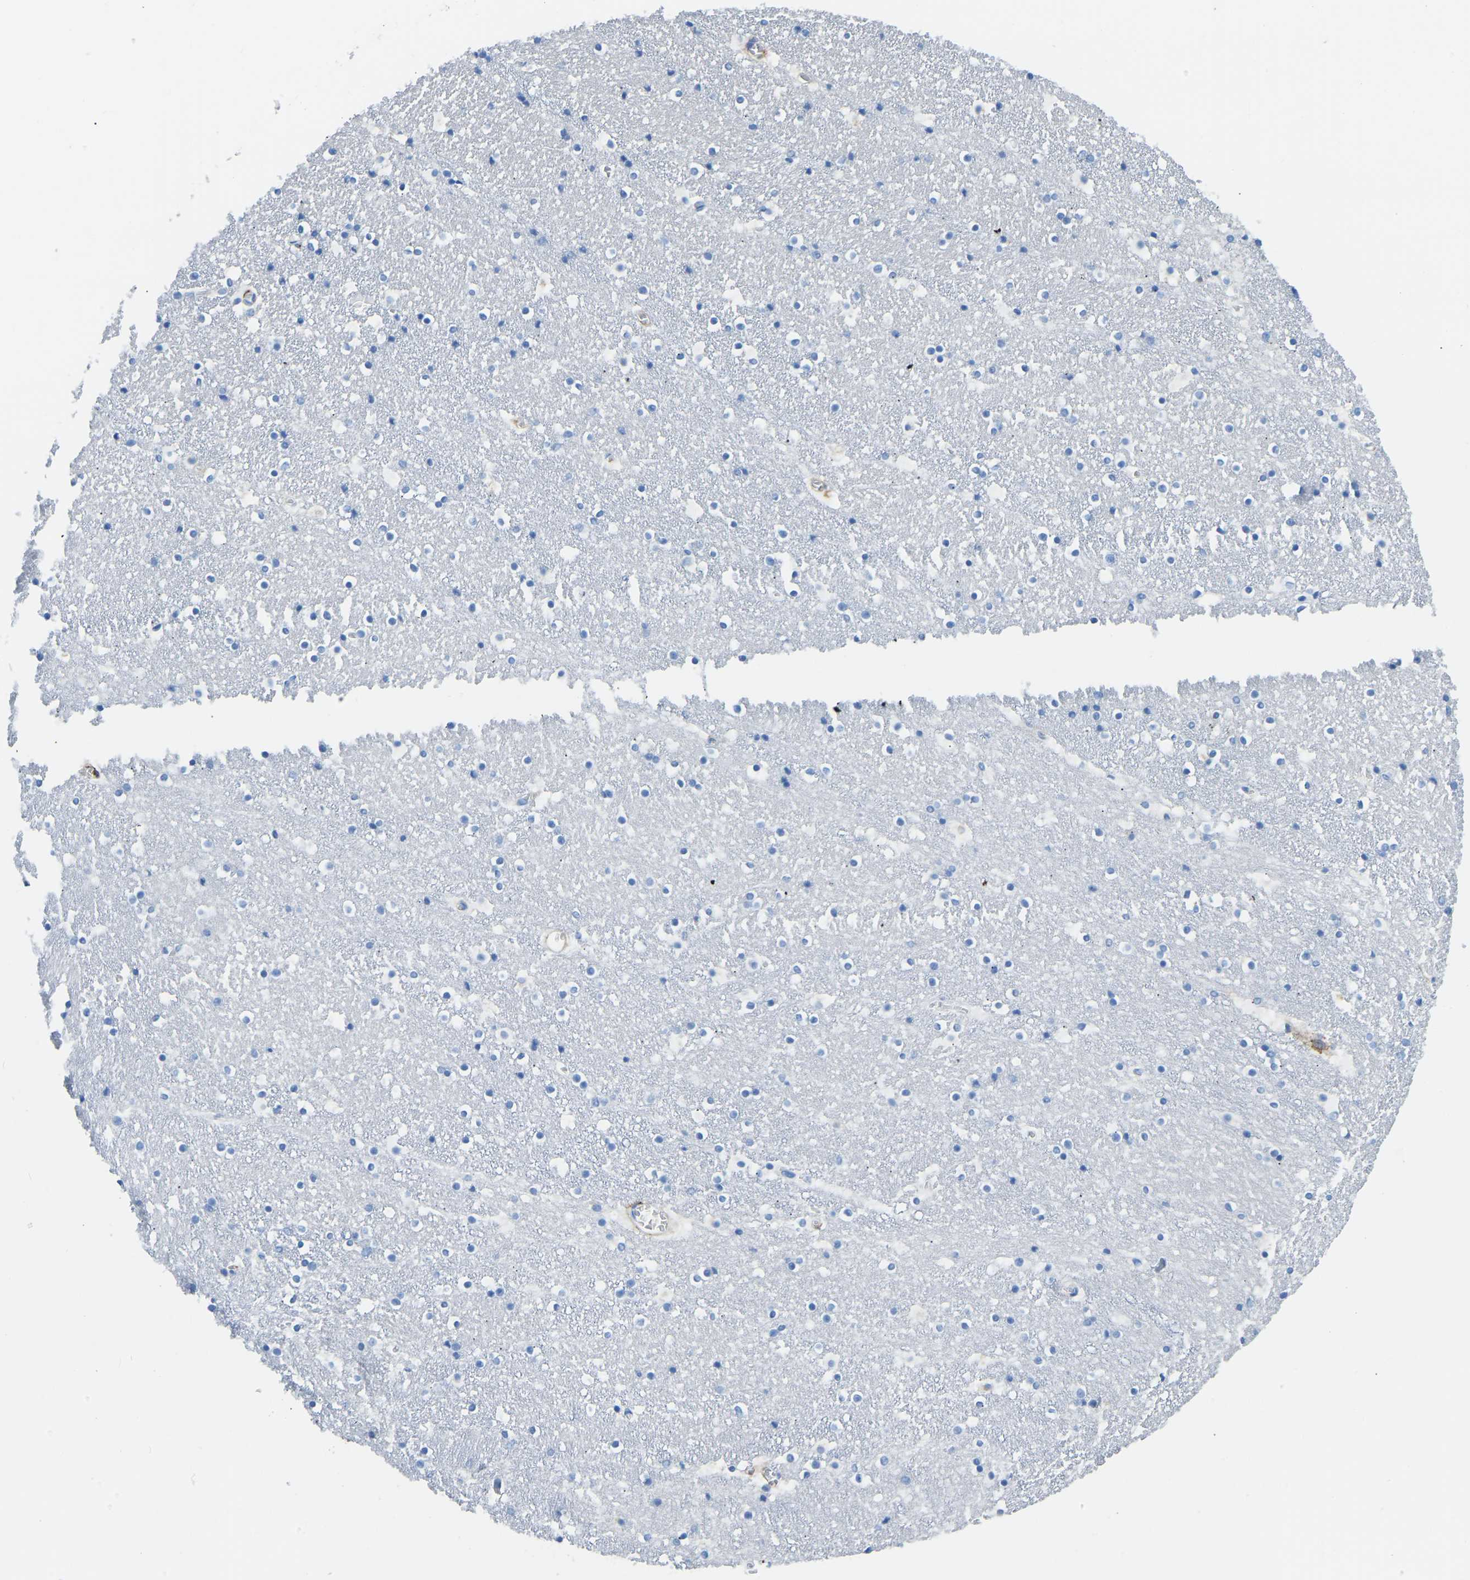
{"staining": {"intensity": "negative", "quantity": "none", "location": "none"}, "tissue": "caudate", "cell_type": "Glial cells", "image_type": "normal", "snomed": [{"axis": "morphology", "description": "Normal tissue, NOS"}, {"axis": "topography", "description": "Lateral ventricle wall"}], "caption": "High magnification brightfield microscopy of benign caudate stained with DAB (3,3'-diaminobenzidine) (brown) and counterstained with hematoxylin (blue): glial cells show no significant positivity. The staining was performed using DAB to visualize the protein expression in brown, while the nuclei were stained in blue with hematoxylin (Magnification: 20x).", "gene": "COL15A1", "patient": {"sex": "male", "age": 45}}